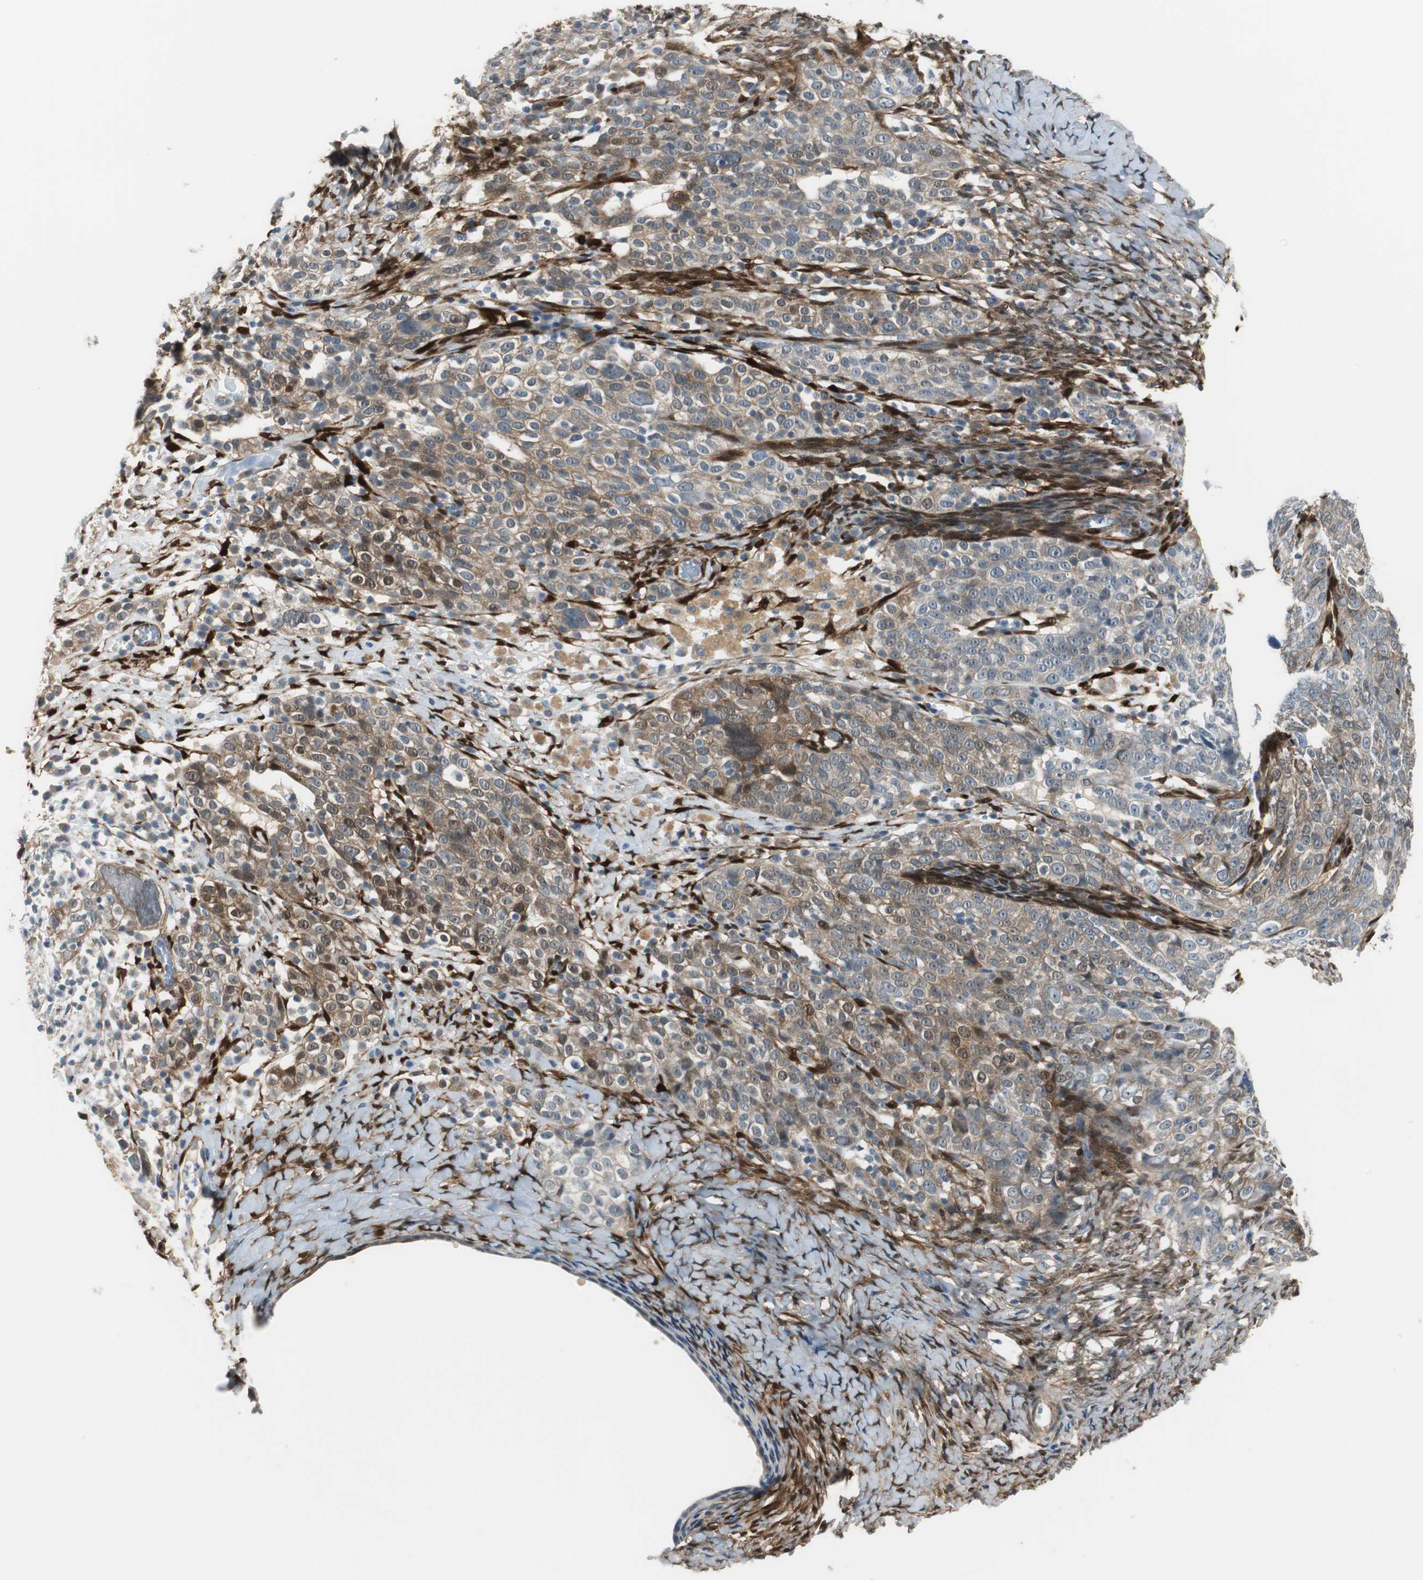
{"staining": {"intensity": "weak", "quantity": "25%-75%", "location": "cytoplasmic/membranous"}, "tissue": "ovarian cancer", "cell_type": "Tumor cells", "image_type": "cancer", "snomed": [{"axis": "morphology", "description": "Normal tissue, NOS"}, {"axis": "morphology", "description": "Cystadenocarcinoma, serous, NOS"}, {"axis": "topography", "description": "Ovary"}], "caption": "High-power microscopy captured an immunohistochemistry micrograph of serous cystadenocarcinoma (ovarian), revealing weak cytoplasmic/membranous positivity in approximately 25%-75% of tumor cells.", "gene": "FHL2", "patient": {"sex": "female", "age": 62}}